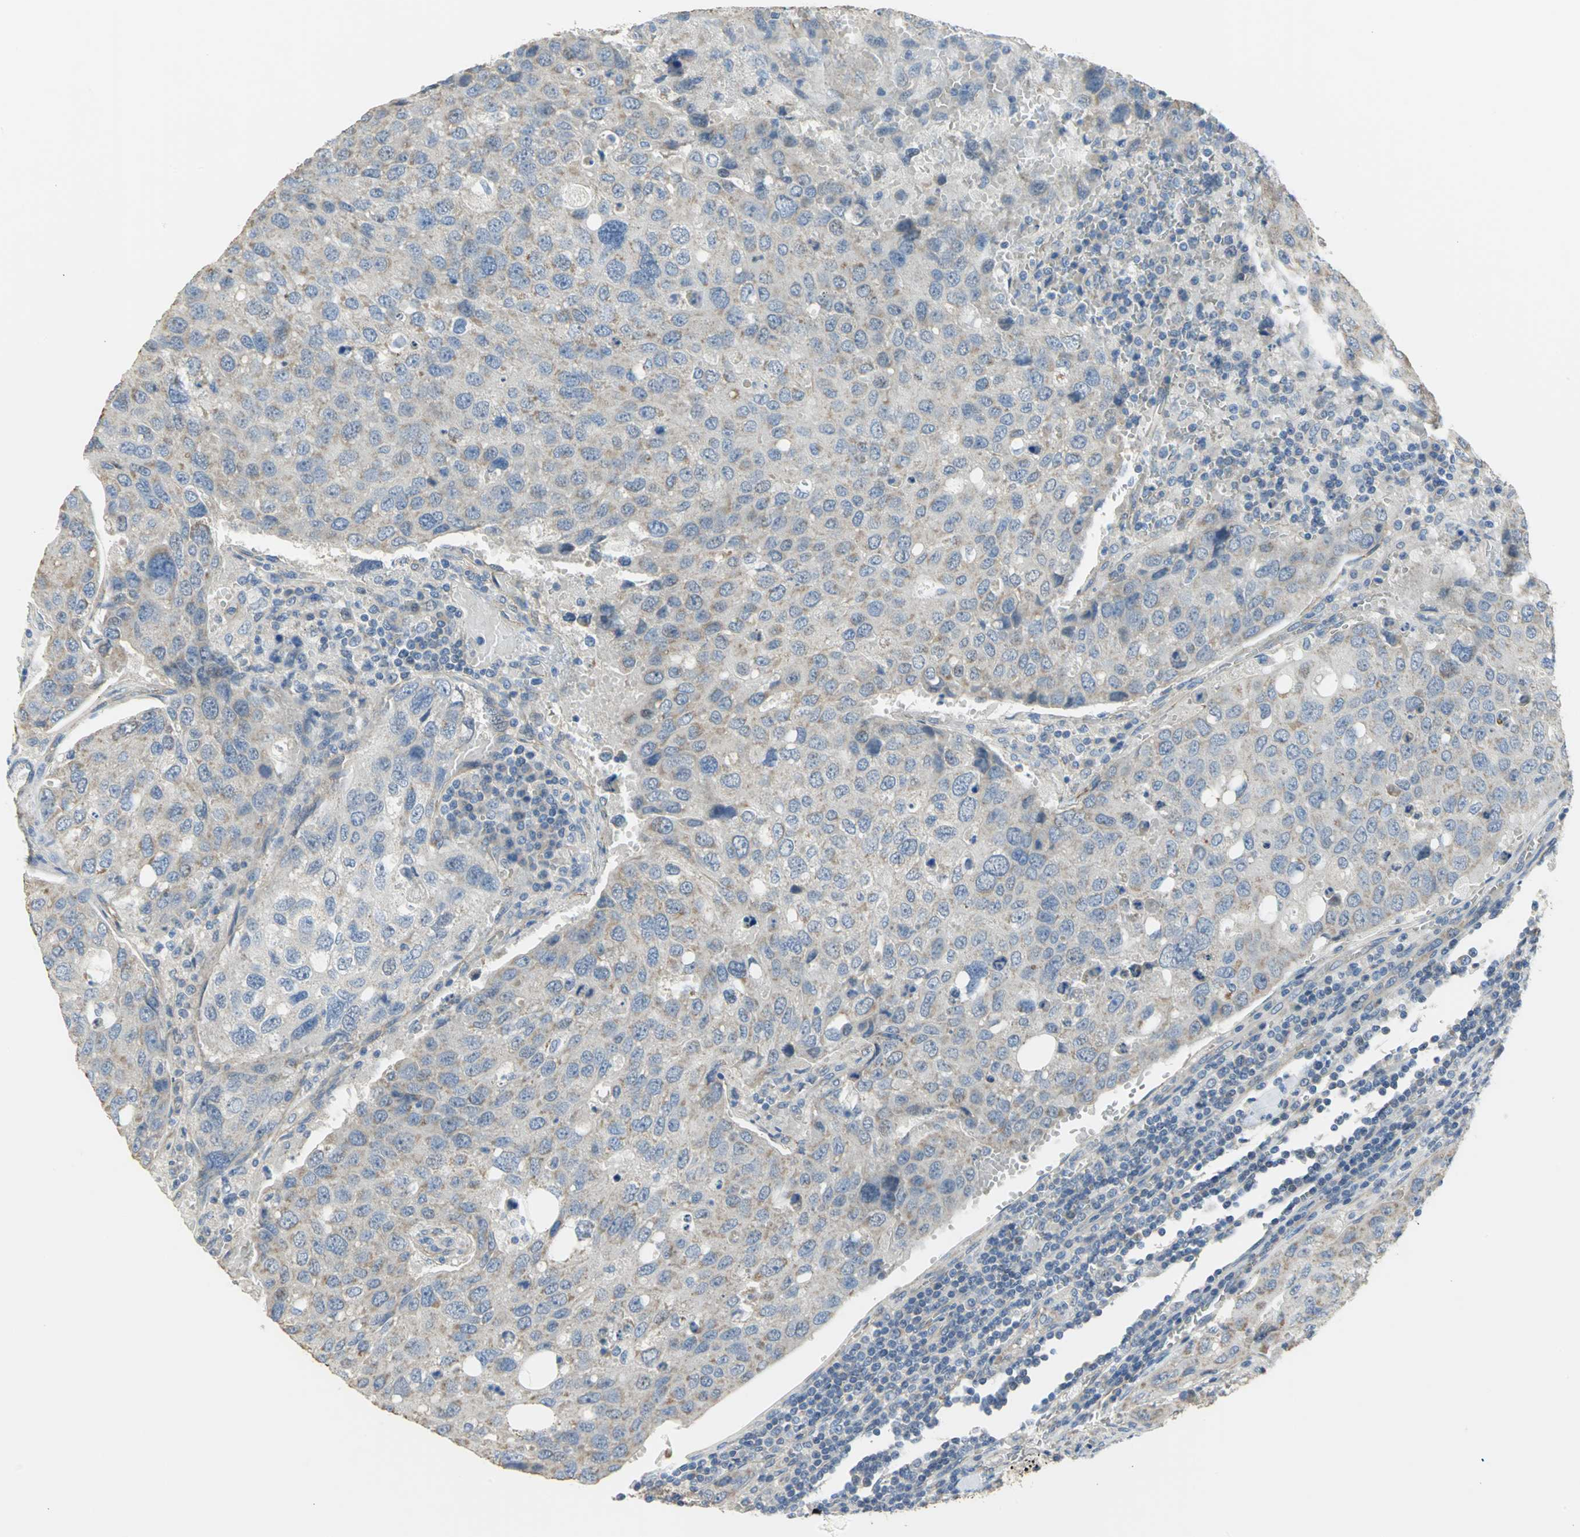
{"staining": {"intensity": "weak", "quantity": "25%-75%", "location": "cytoplasmic/membranous"}, "tissue": "urothelial cancer", "cell_type": "Tumor cells", "image_type": "cancer", "snomed": [{"axis": "morphology", "description": "Urothelial carcinoma, High grade"}, {"axis": "topography", "description": "Lymph node"}, {"axis": "topography", "description": "Urinary bladder"}], "caption": "Immunohistochemistry (IHC) image of human urothelial cancer stained for a protein (brown), which exhibits low levels of weak cytoplasmic/membranous positivity in about 25%-75% of tumor cells.", "gene": "HTR1F", "patient": {"sex": "male", "age": 51}}